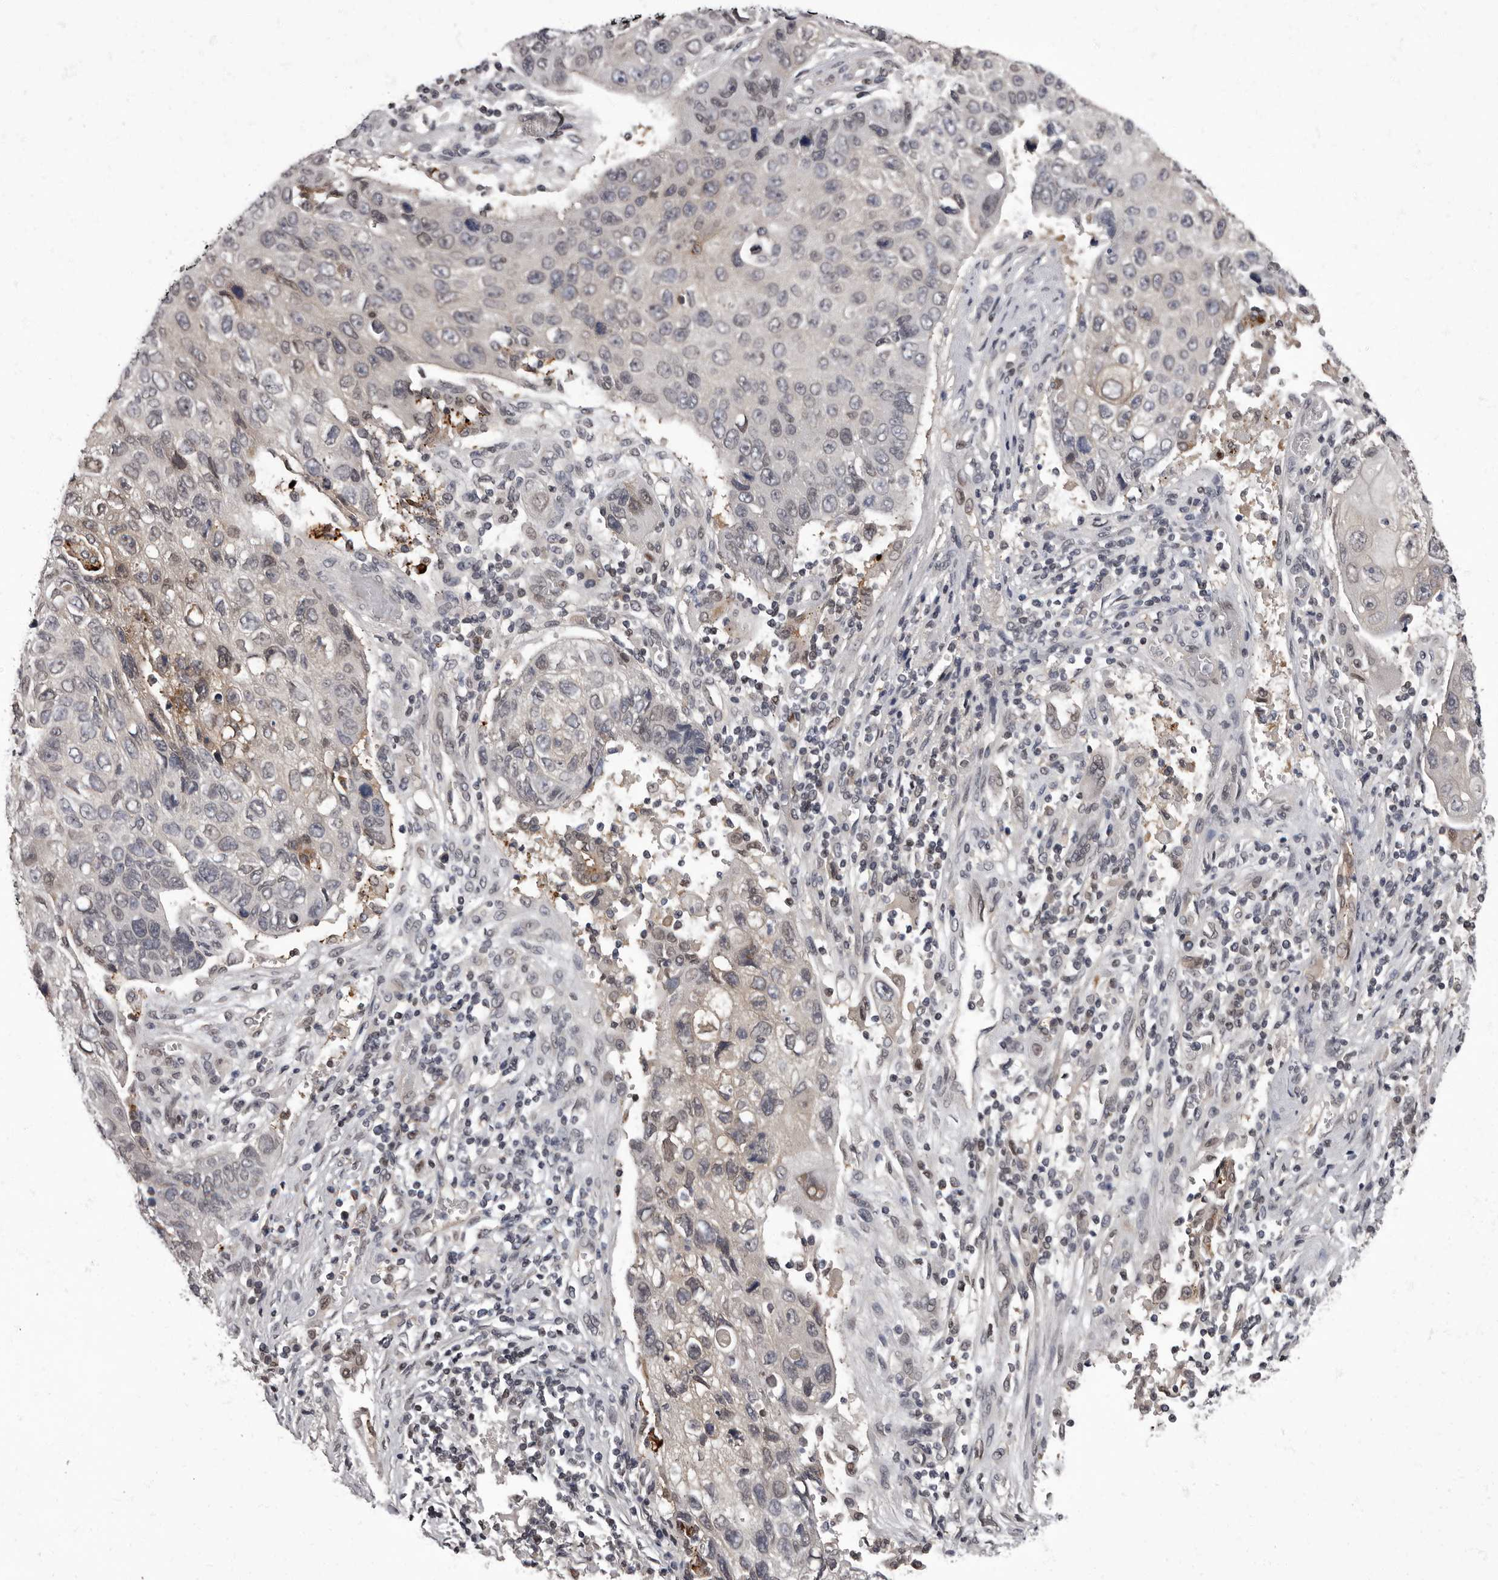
{"staining": {"intensity": "weak", "quantity": "<25%", "location": "nuclear"}, "tissue": "lung cancer", "cell_type": "Tumor cells", "image_type": "cancer", "snomed": [{"axis": "morphology", "description": "Squamous cell carcinoma, NOS"}, {"axis": "topography", "description": "Lung"}], "caption": "This is an immunohistochemistry (IHC) photomicrograph of human squamous cell carcinoma (lung). There is no staining in tumor cells.", "gene": "C1orf50", "patient": {"sex": "male", "age": 61}}